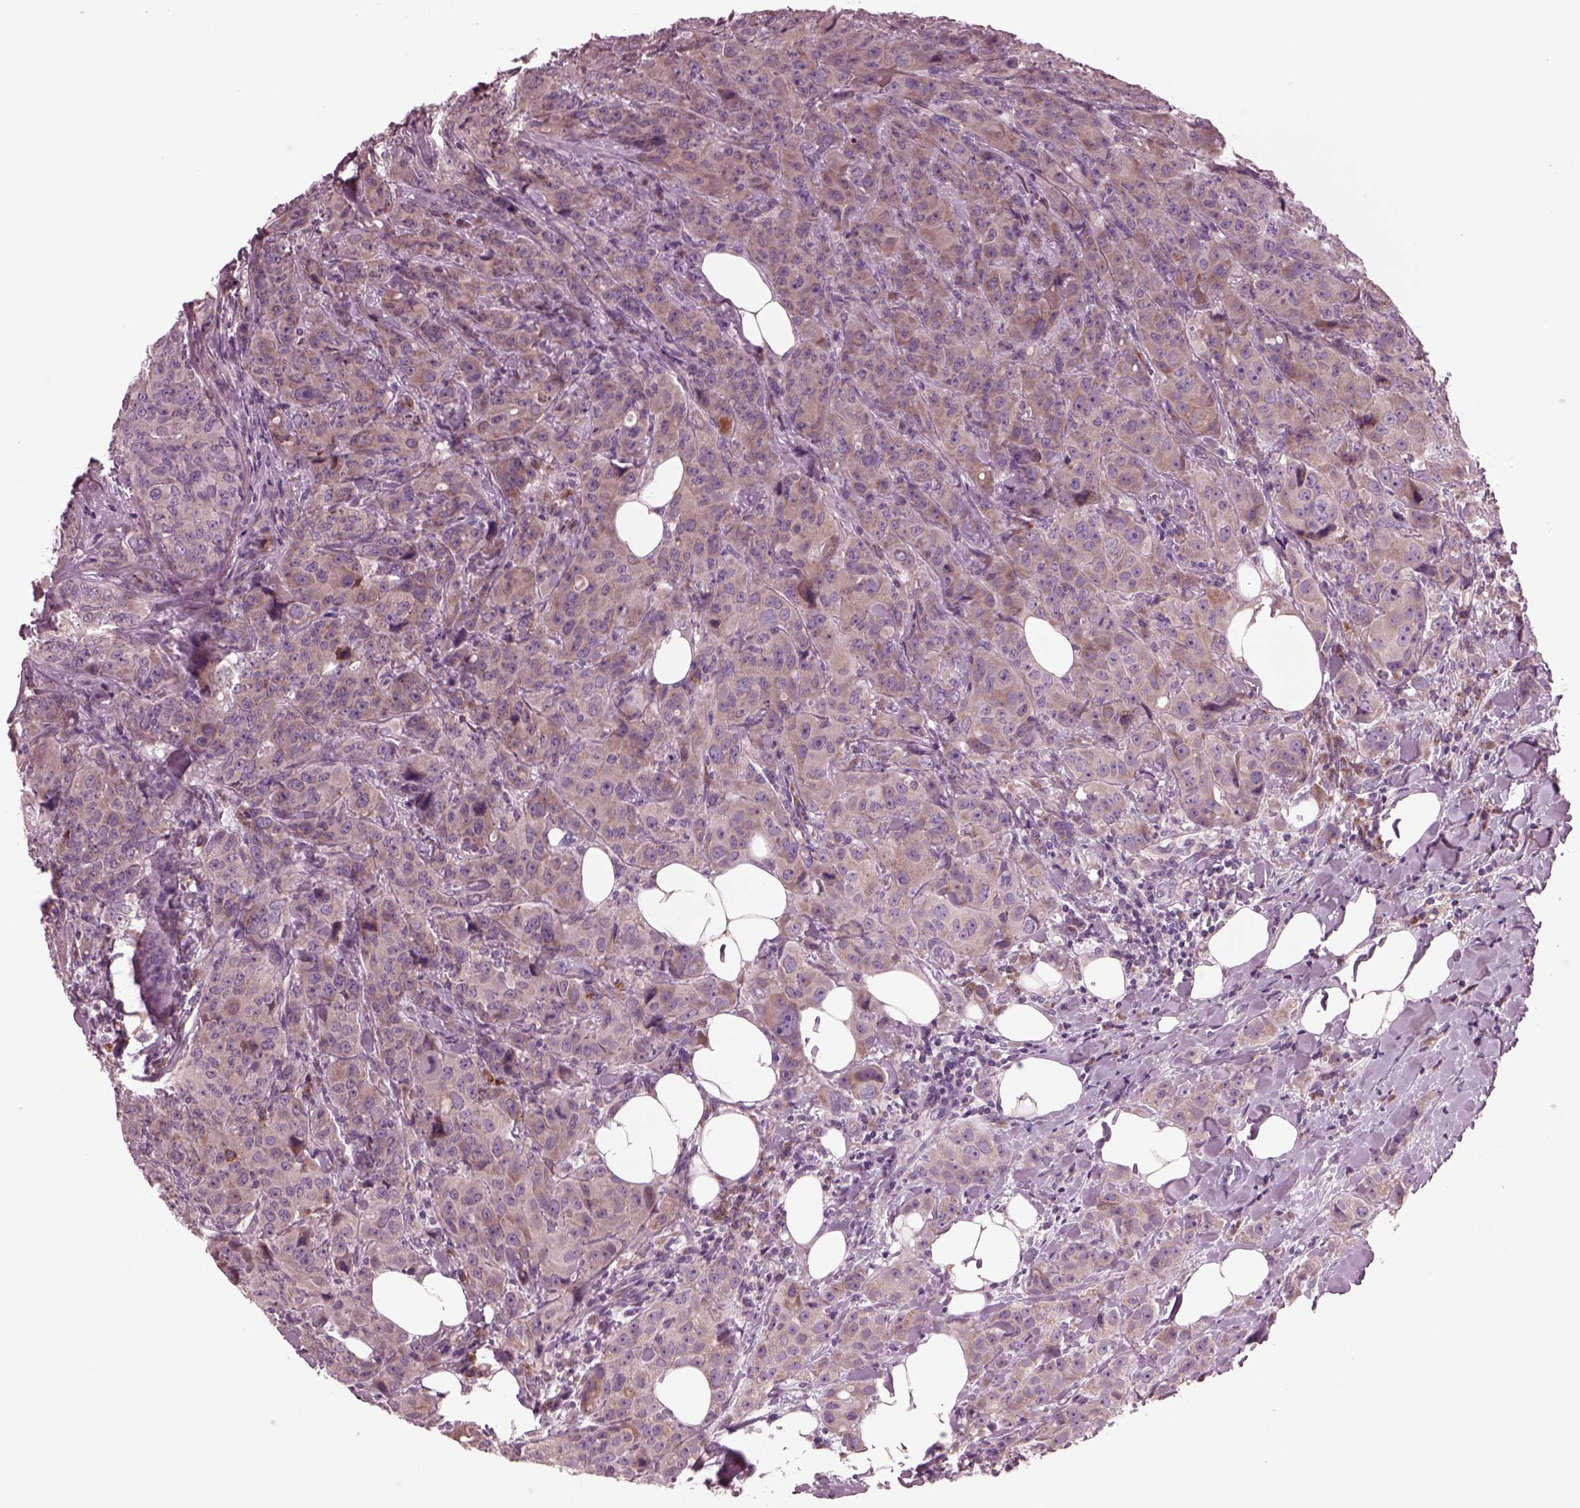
{"staining": {"intensity": "moderate", "quantity": "<25%", "location": "cytoplasmic/membranous"}, "tissue": "breast cancer", "cell_type": "Tumor cells", "image_type": "cancer", "snomed": [{"axis": "morphology", "description": "Duct carcinoma"}, {"axis": "topography", "description": "Breast"}], "caption": "Protein expression analysis of breast invasive ductal carcinoma shows moderate cytoplasmic/membranous staining in about <25% of tumor cells.", "gene": "AP4M1", "patient": {"sex": "female", "age": 43}}